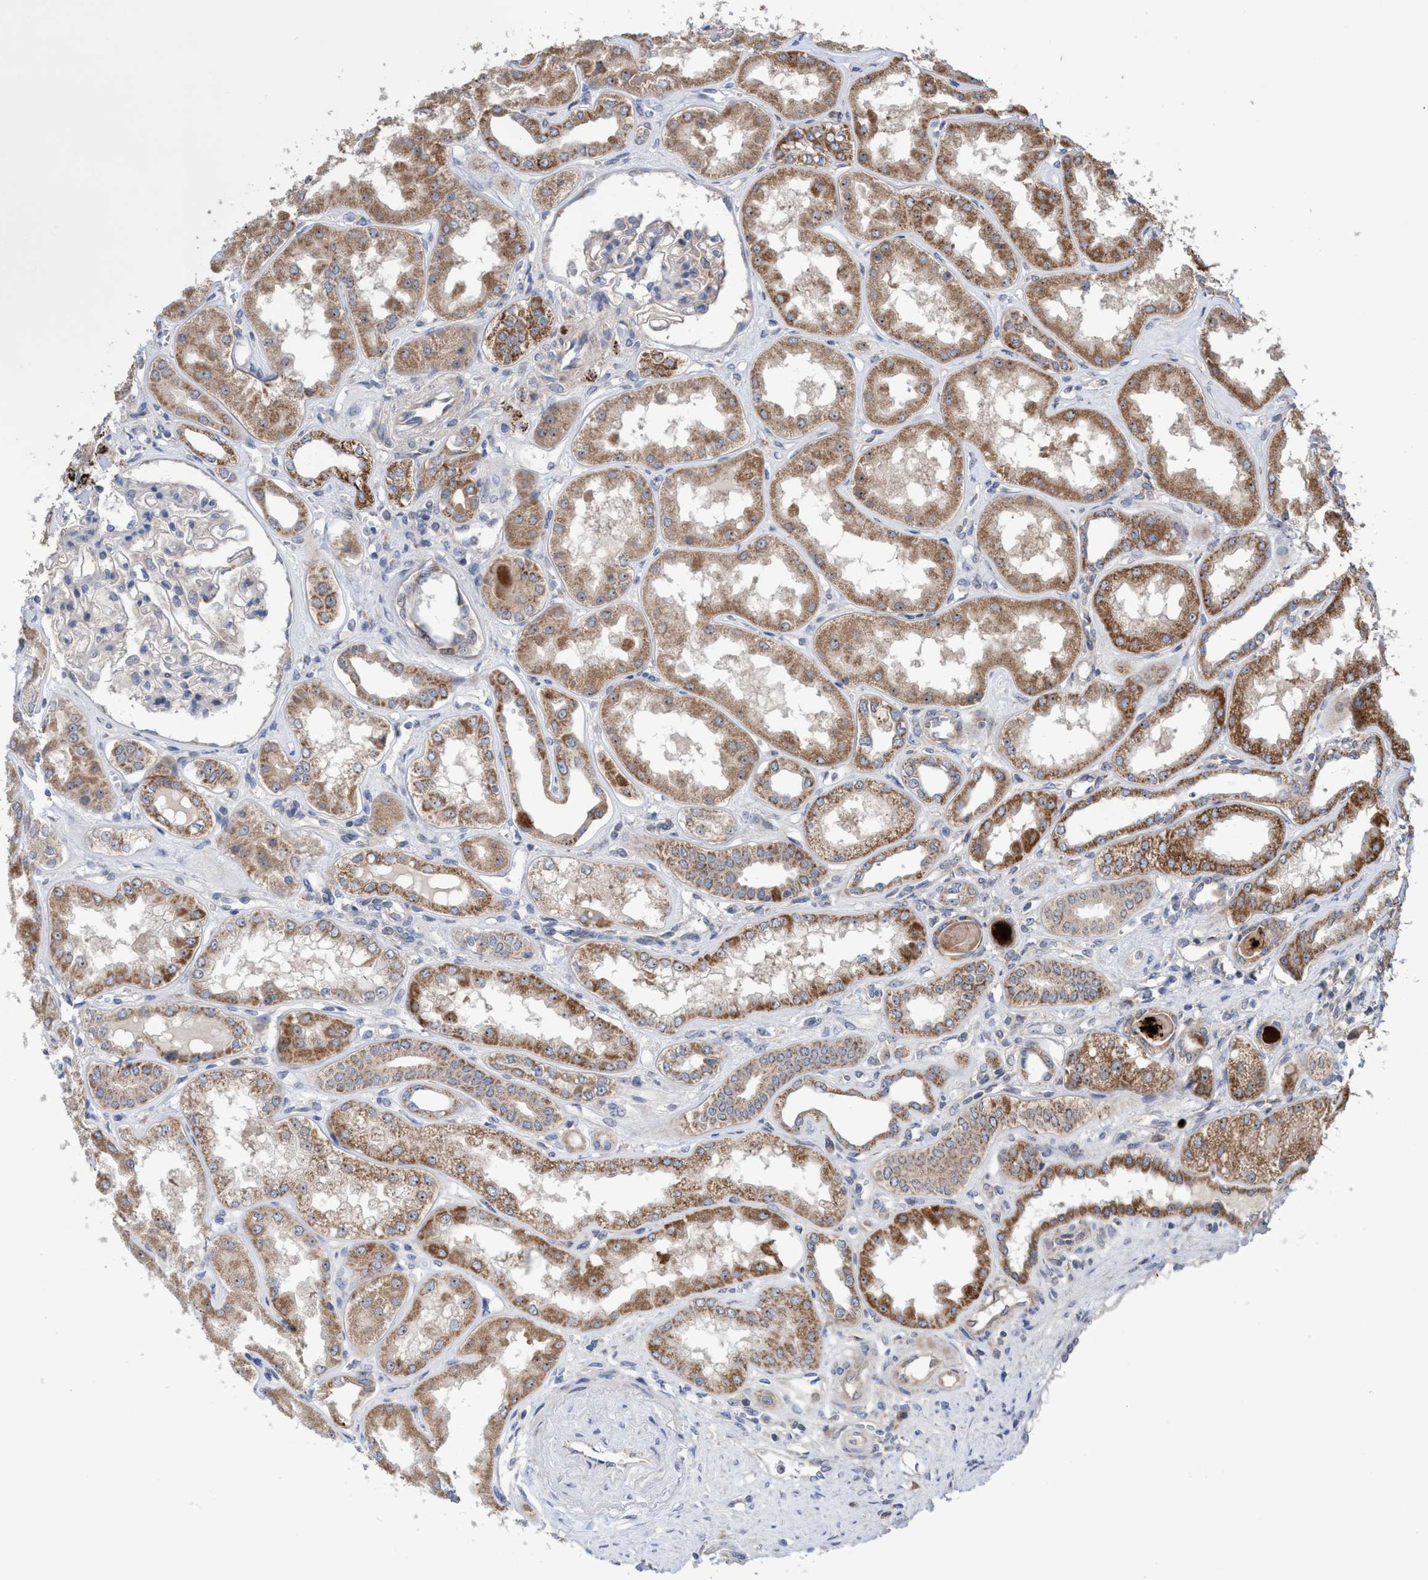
{"staining": {"intensity": "negative", "quantity": "none", "location": "none"}, "tissue": "kidney", "cell_type": "Cells in glomeruli", "image_type": "normal", "snomed": [{"axis": "morphology", "description": "Normal tissue, NOS"}, {"axis": "topography", "description": "Kidney"}], "caption": "Immunohistochemical staining of normal human kidney exhibits no significant positivity in cells in glomeruli.", "gene": "P2RY14", "patient": {"sex": "female", "age": 56}}